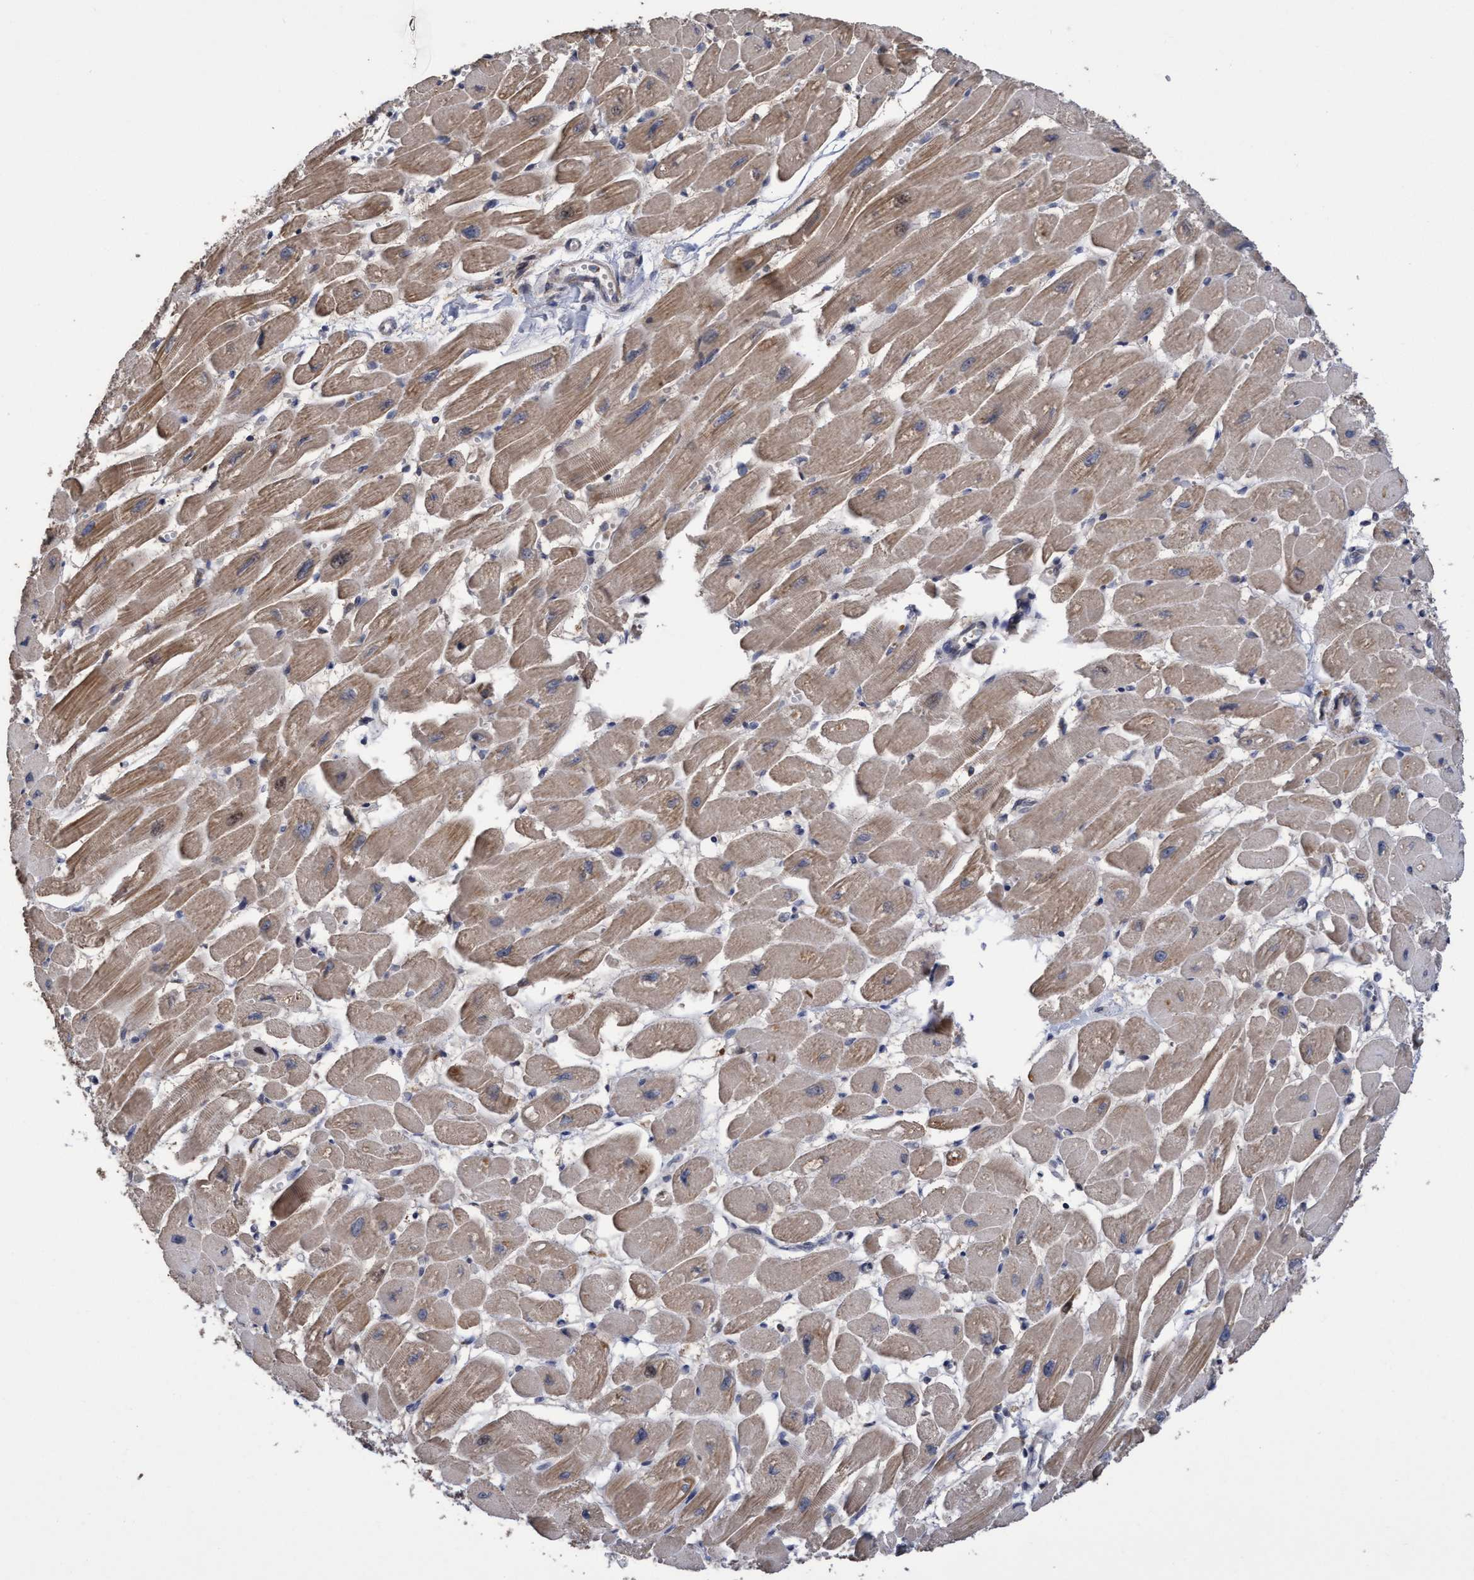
{"staining": {"intensity": "moderate", "quantity": ">75%", "location": "cytoplasmic/membranous"}, "tissue": "heart muscle", "cell_type": "Cardiomyocytes", "image_type": "normal", "snomed": [{"axis": "morphology", "description": "Normal tissue, NOS"}, {"axis": "topography", "description": "Heart"}], "caption": "Immunohistochemistry (IHC) (DAB (3,3'-diaminobenzidine)) staining of unremarkable heart muscle exhibits moderate cytoplasmic/membranous protein expression in about >75% of cardiomyocytes. The staining is performed using DAB brown chromogen to label protein expression. The nuclei are counter-stained blue using hematoxylin.", "gene": "SLBP", "patient": {"sex": "female", "age": 54}}